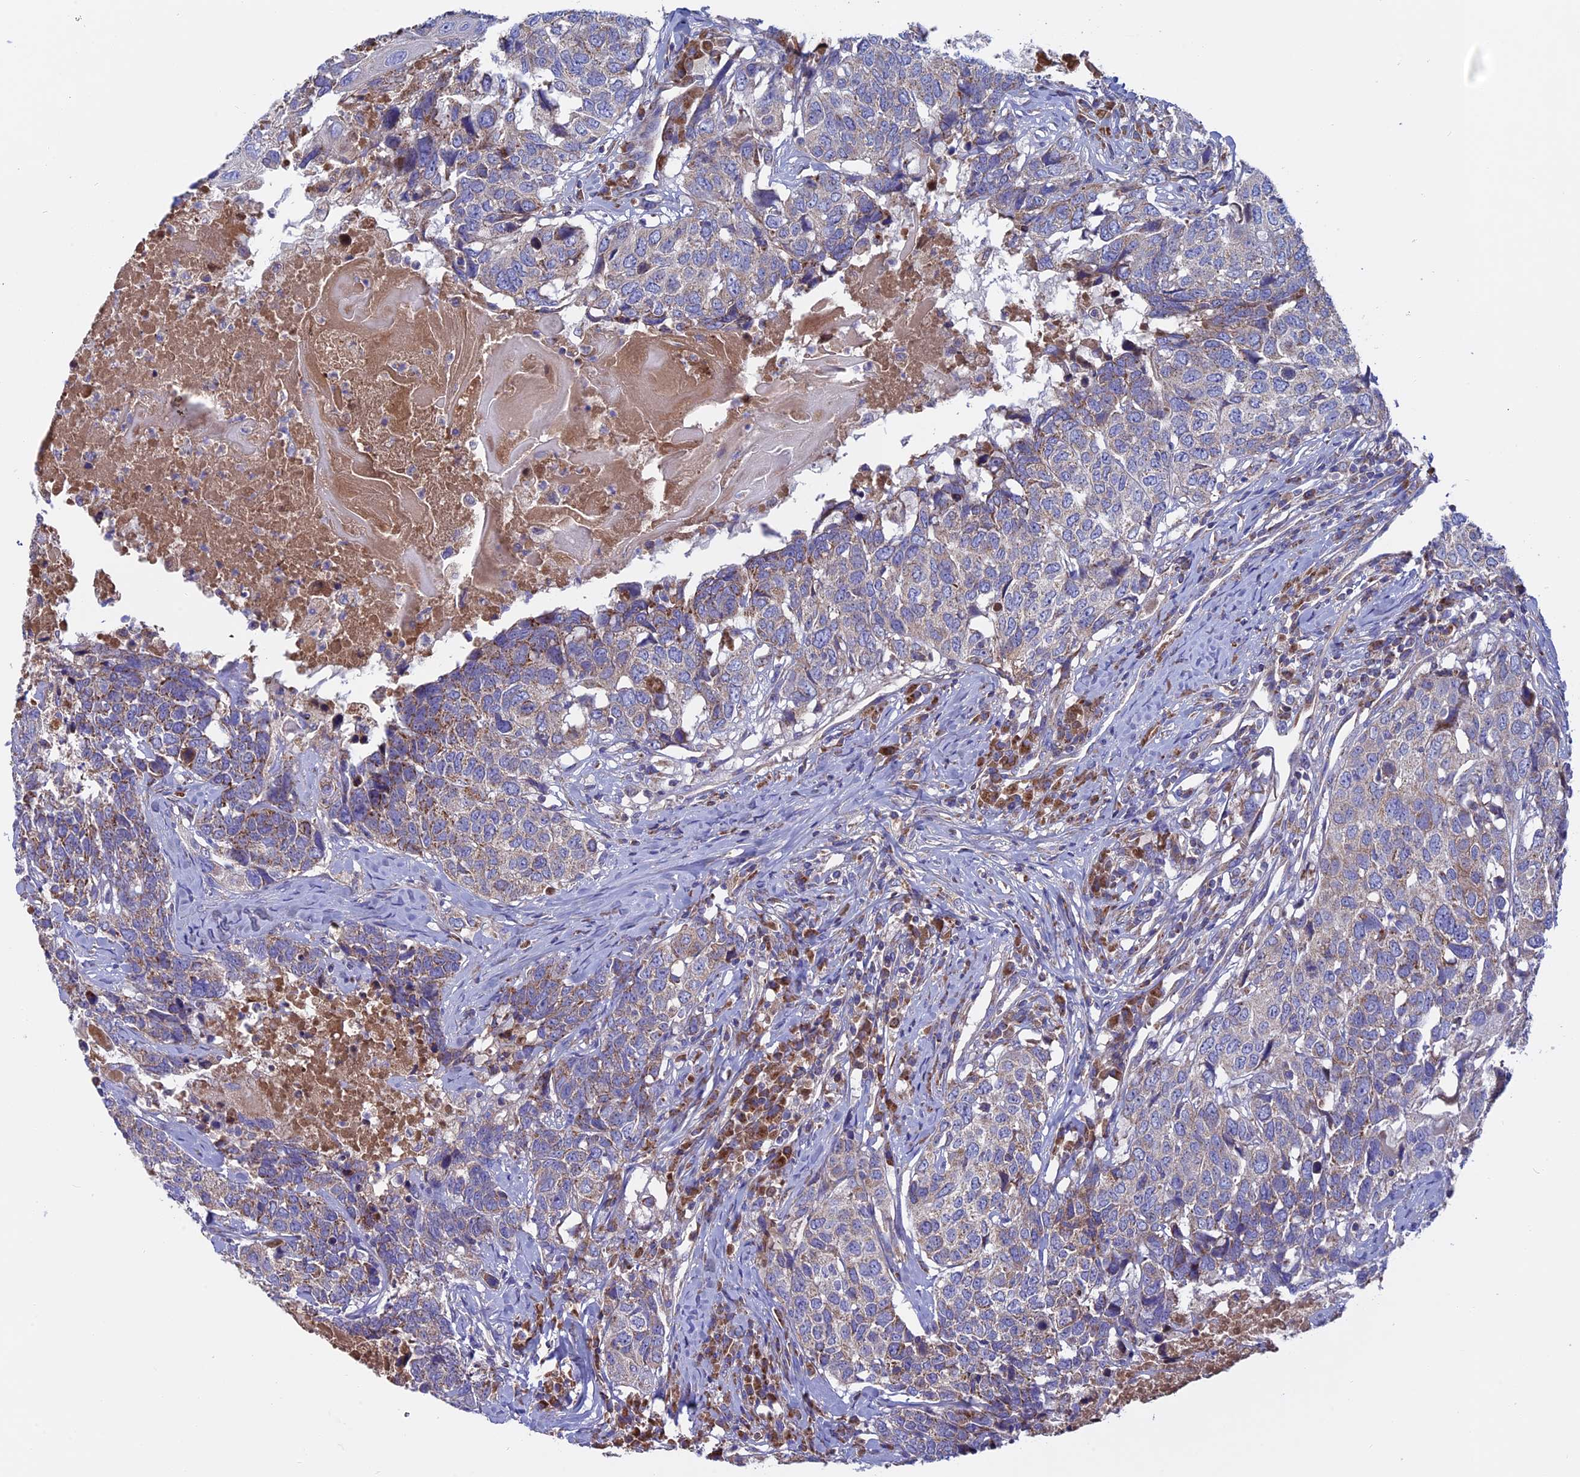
{"staining": {"intensity": "weak", "quantity": "25%-75%", "location": "cytoplasmic/membranous"}, "tissue": "head and neck cancer", "cell_type": "Tumor cells", "image_type": "cancer", "snomed": [{"axis": "morphology", "description": "Squamous cell carcinoma, NOS"}, {"axis": "topography", "description": "Head-Neck"}], "caption": "Brown immunohistochemical staining in head and neck cancer (squamous cell carcinoma) reveals weak cytoplasmic/membranous expression in about 25%-75% of tumor cells.", "gene": "SLC15A5", "patient": {"sex": "male", "age": 66}}